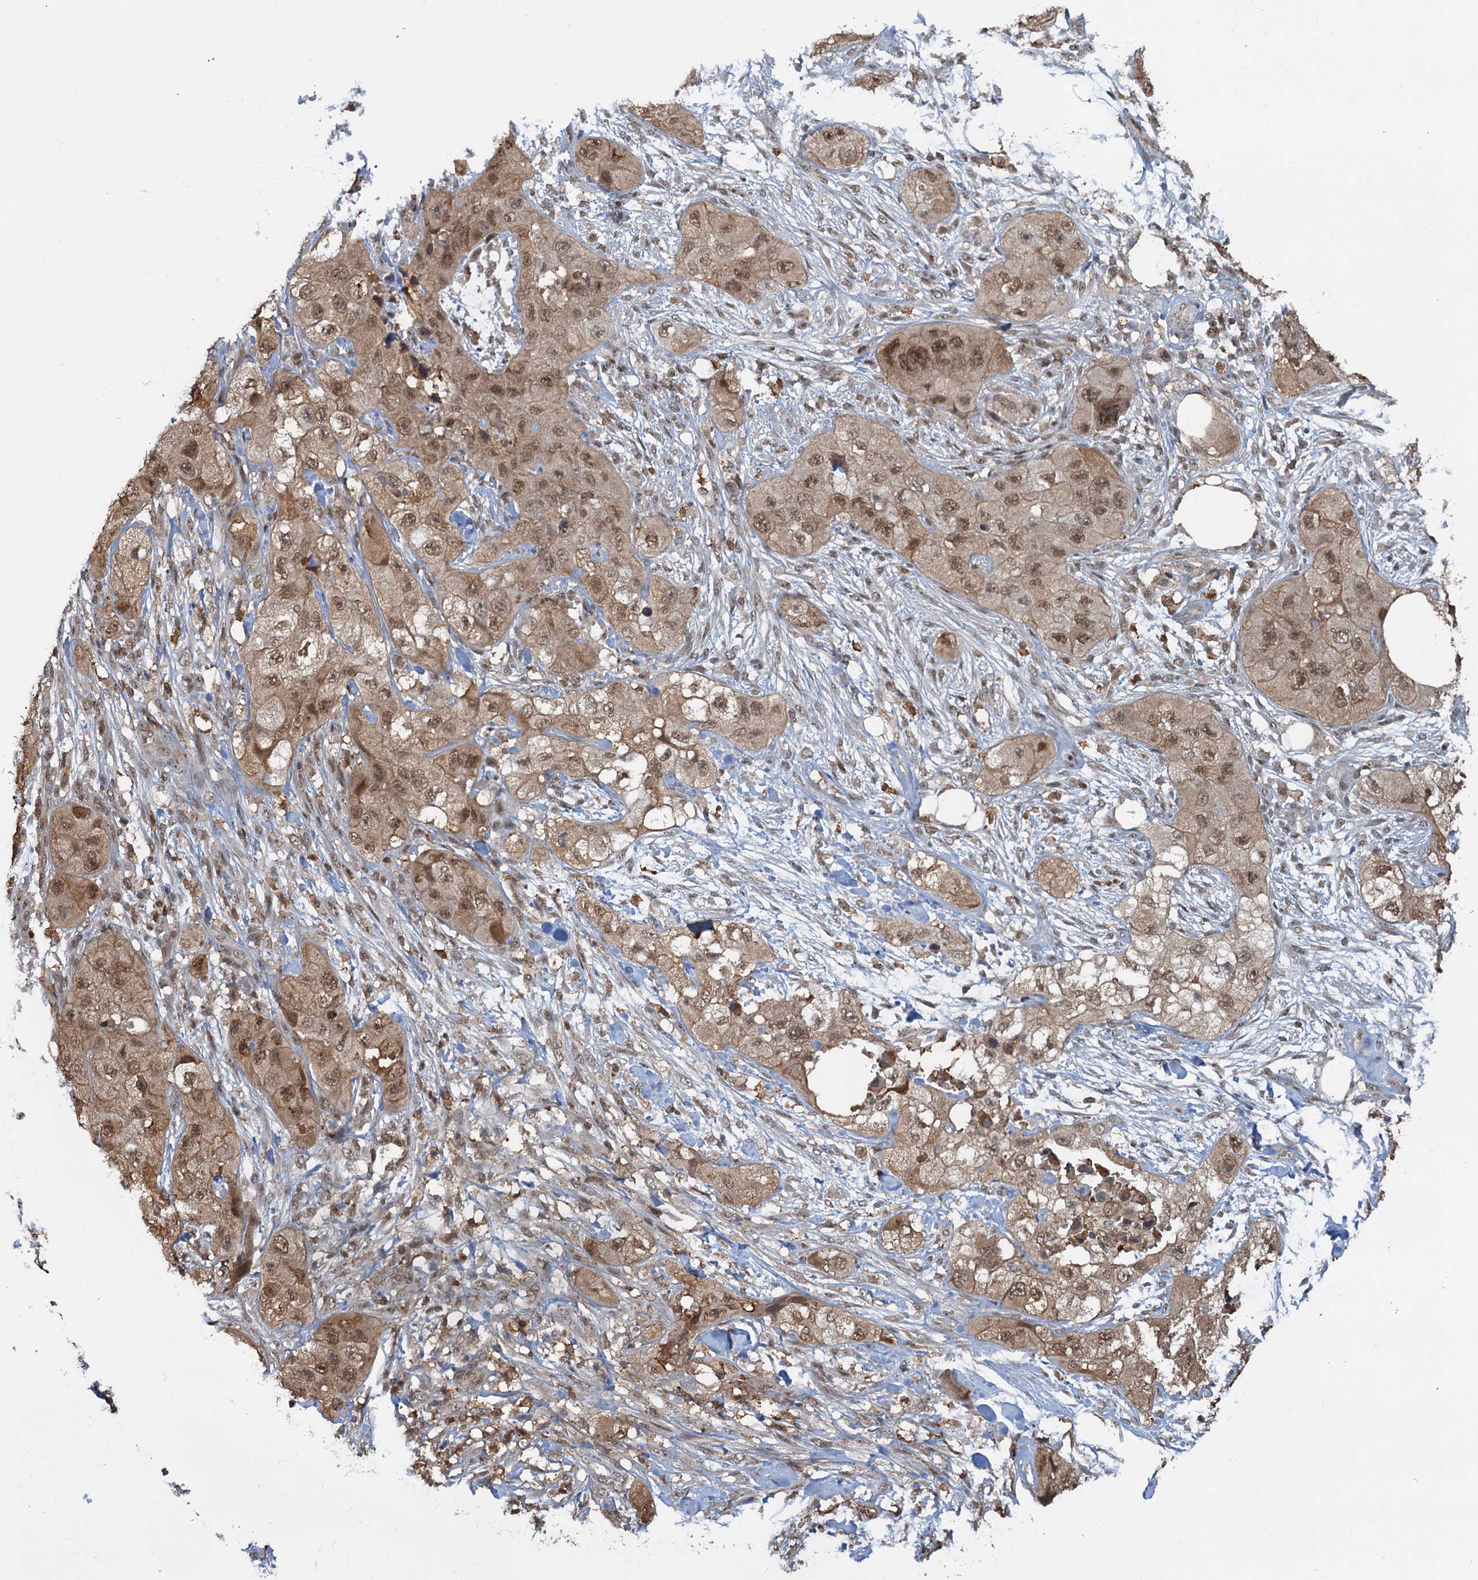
{"staining": {"intensity": "moderate", "quantity": ">75%", "location": "cytoplasmic/membranous,nuclear"}, "tissue": "skin cancer", "cell_type": "Tumor cells", "image_type": "cancer", "snomed": [{"axis": "morphology", "description": "Squamous cell carcinoma, NOS"}, {"axis": "topography", "description": "Skin"}, {"axis": "topography", "description": "Subcutis"}], "caption": "The micrograph demonstrates staining of skin cancer, revealing moderate cytoplasmic/membranous and nuclear protein positivity (brown color) within tumor cells.", "gene": "ZNF609", "patient": {"sex": "male", "age": 73}}